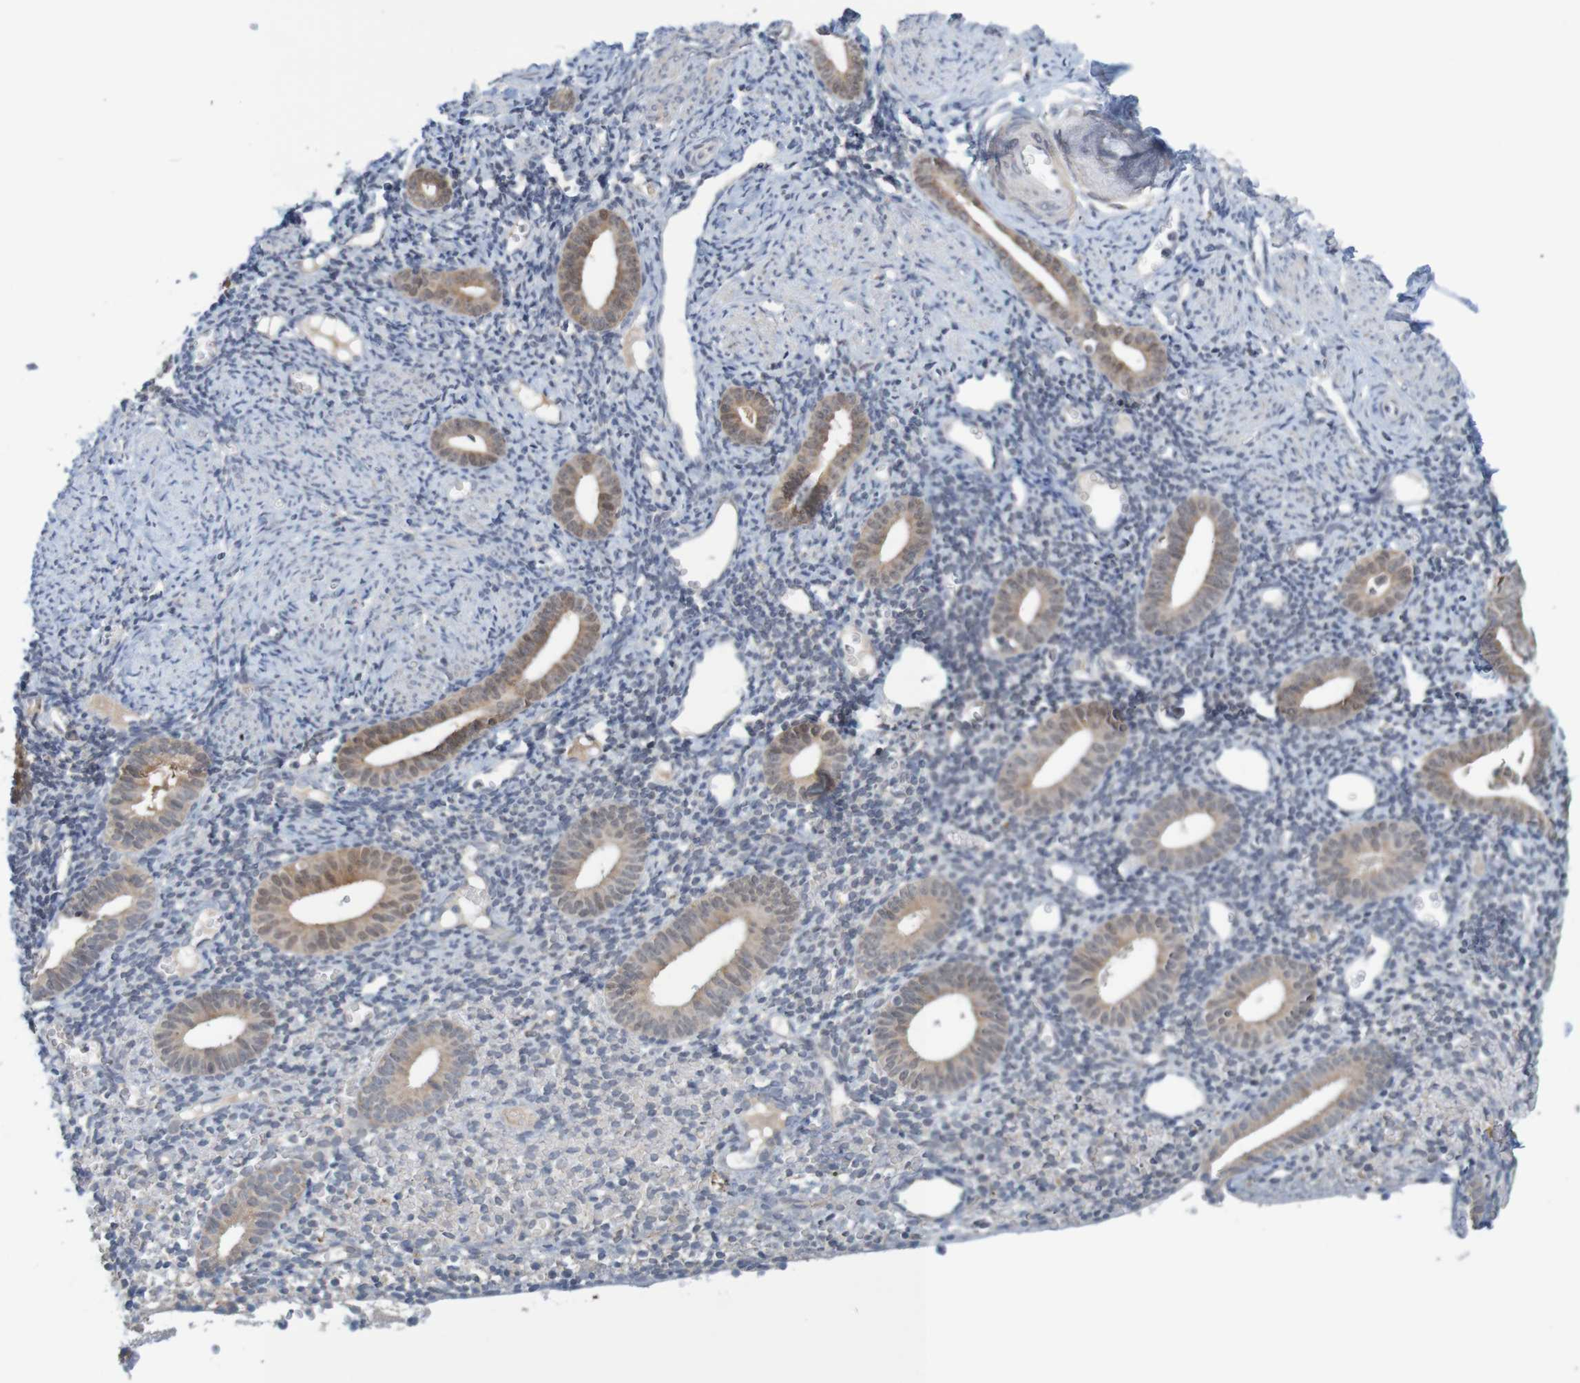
{"staining": {"intensity": "negative", "quantity": "none", "location": "none"}, "tissue": "endometrium", "cell_type": "Cells in endometrial stroma", "image_type": "normal", "snomed": [{"axis": "morphology", "description": "Normal tissue, NOS"}, {"axis": "topography", "description": "Endometrium"}], "caption": "DAB immunohistochemical staining of unremarkable human endometrium demonstrates no significant positivity in cells in endometrial stroma. Brightfield microscopy of immunohistochemistry stained with DAB (brown) and hematoxylin (blue), captured at high magnification.", "gene": "ANKK1", "patient": {"sex": "female", "age": 50}}